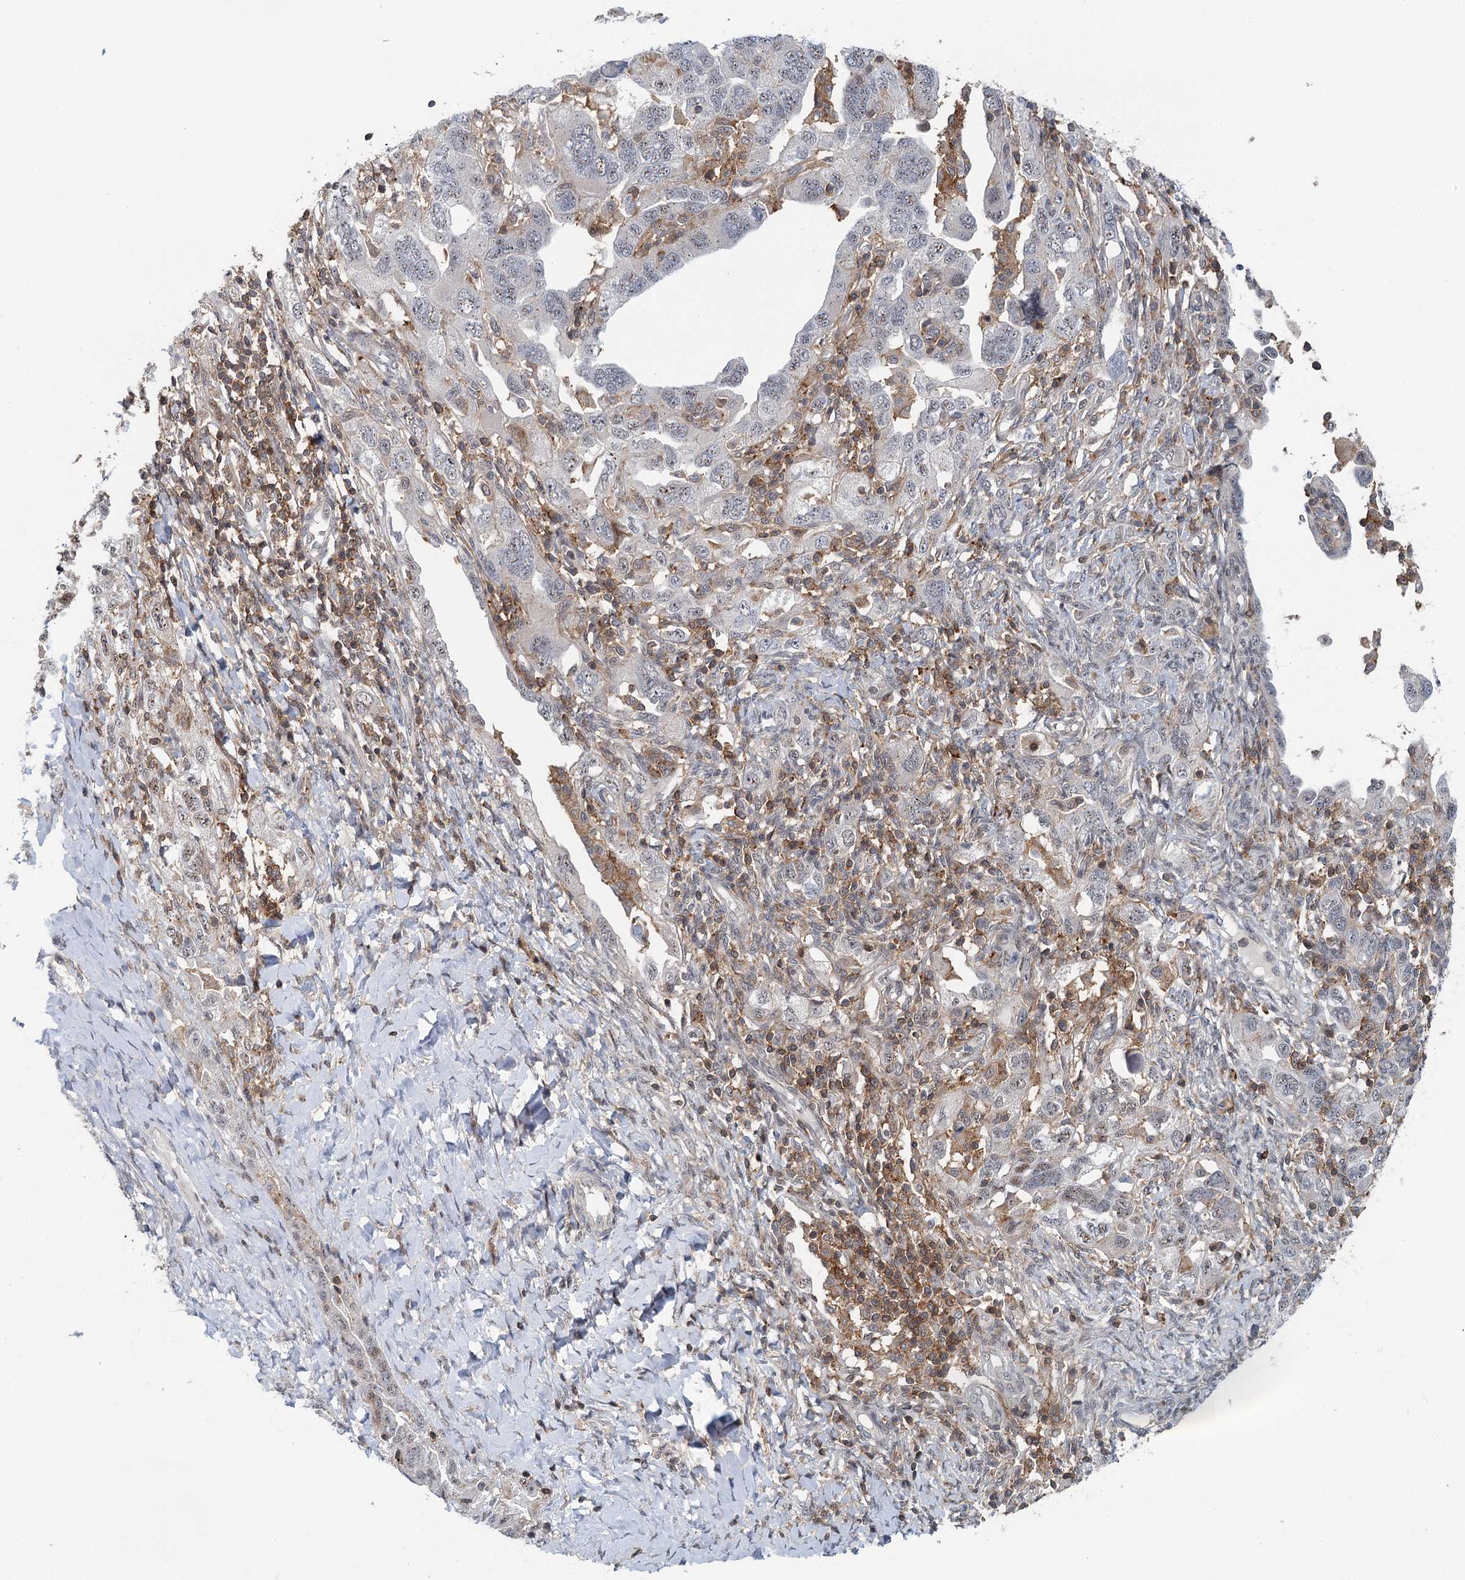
{"staining": {"intensity": "weak", "quantity": "<25%", "location": "nuclear"}, "tissue": "ovarian cancer", "cell_type": "Tumor cells", "image_type": "cancer", "snomed": [{"axis": "morphology", "description": "Carcinoma, NOS"}, {"axis": "morphology", "description": "Cystadenocarcinoma, serous, NOS"}, {"axis": "topography", "description": "Ovary"}], "caption": "High power microscopy histopathology image of an immunohistochemistry photomicrograph of ovarian cancer (carcinoma), revealing no significant staining in tumor cells.", "gene": "CDC42SE2", "patient": {"sex": "female", "age": 69}}